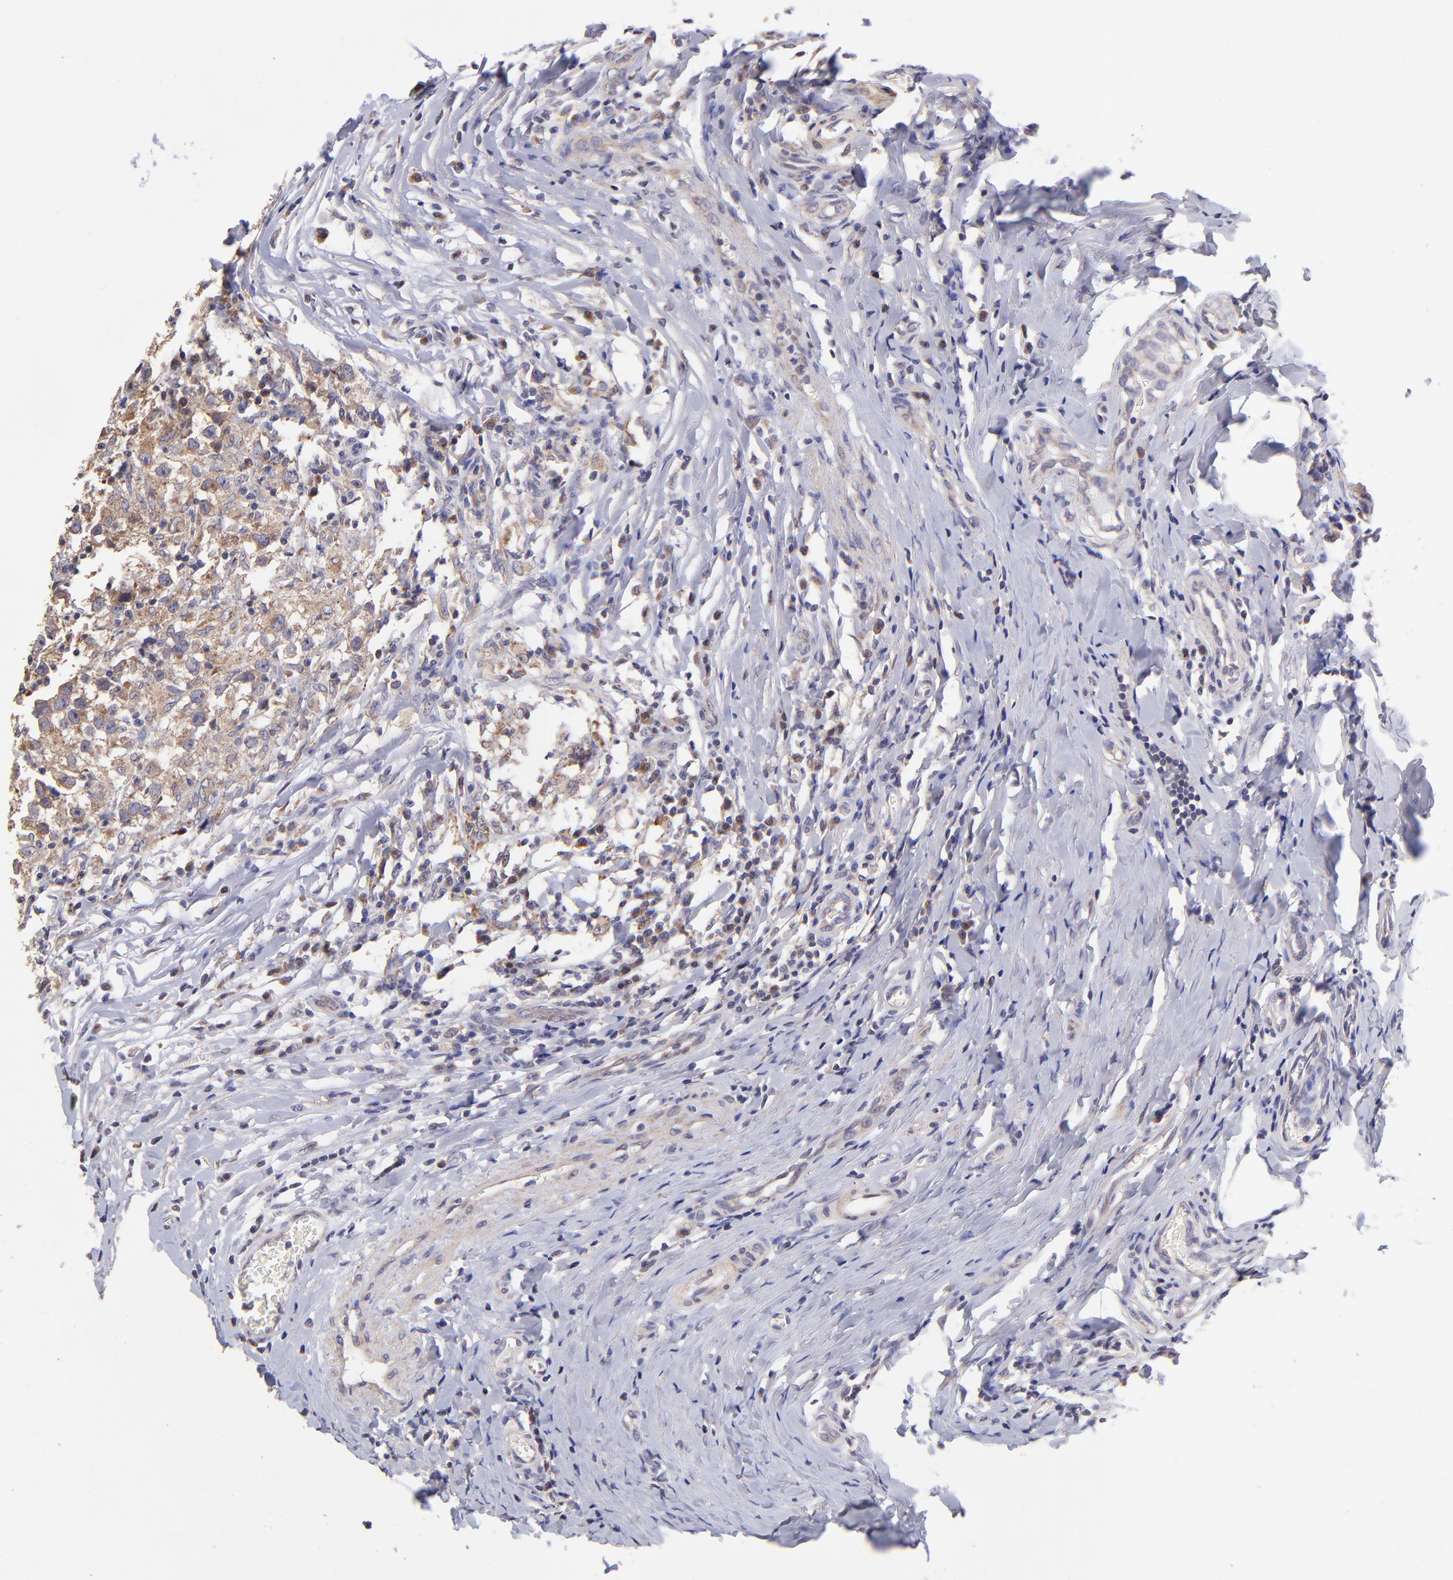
{"staining": {"intensity": "moderate", "quantity": ">75%", "location": "cytoplasmic/membranous"}, "tissue": "testis cancer", "cell_type": "Tumor cells", "image_type": "cancer", "snomed": [{"axis": "morphology", "description": "Seminoma, NOS"}, {"axis": "morphology", "description": "Carcinoma, Embryonal, NOS"}, {"axis": "topography", "description": "Testis"}], "caption": "Moderate cytoplasmic/membranous positivity is seen in approximately >75% of tumor cells in seminoma (testis). Nuclei are stained in blue.", "gene": "NSF", "patient": {"sex": "male", "age": 30}}